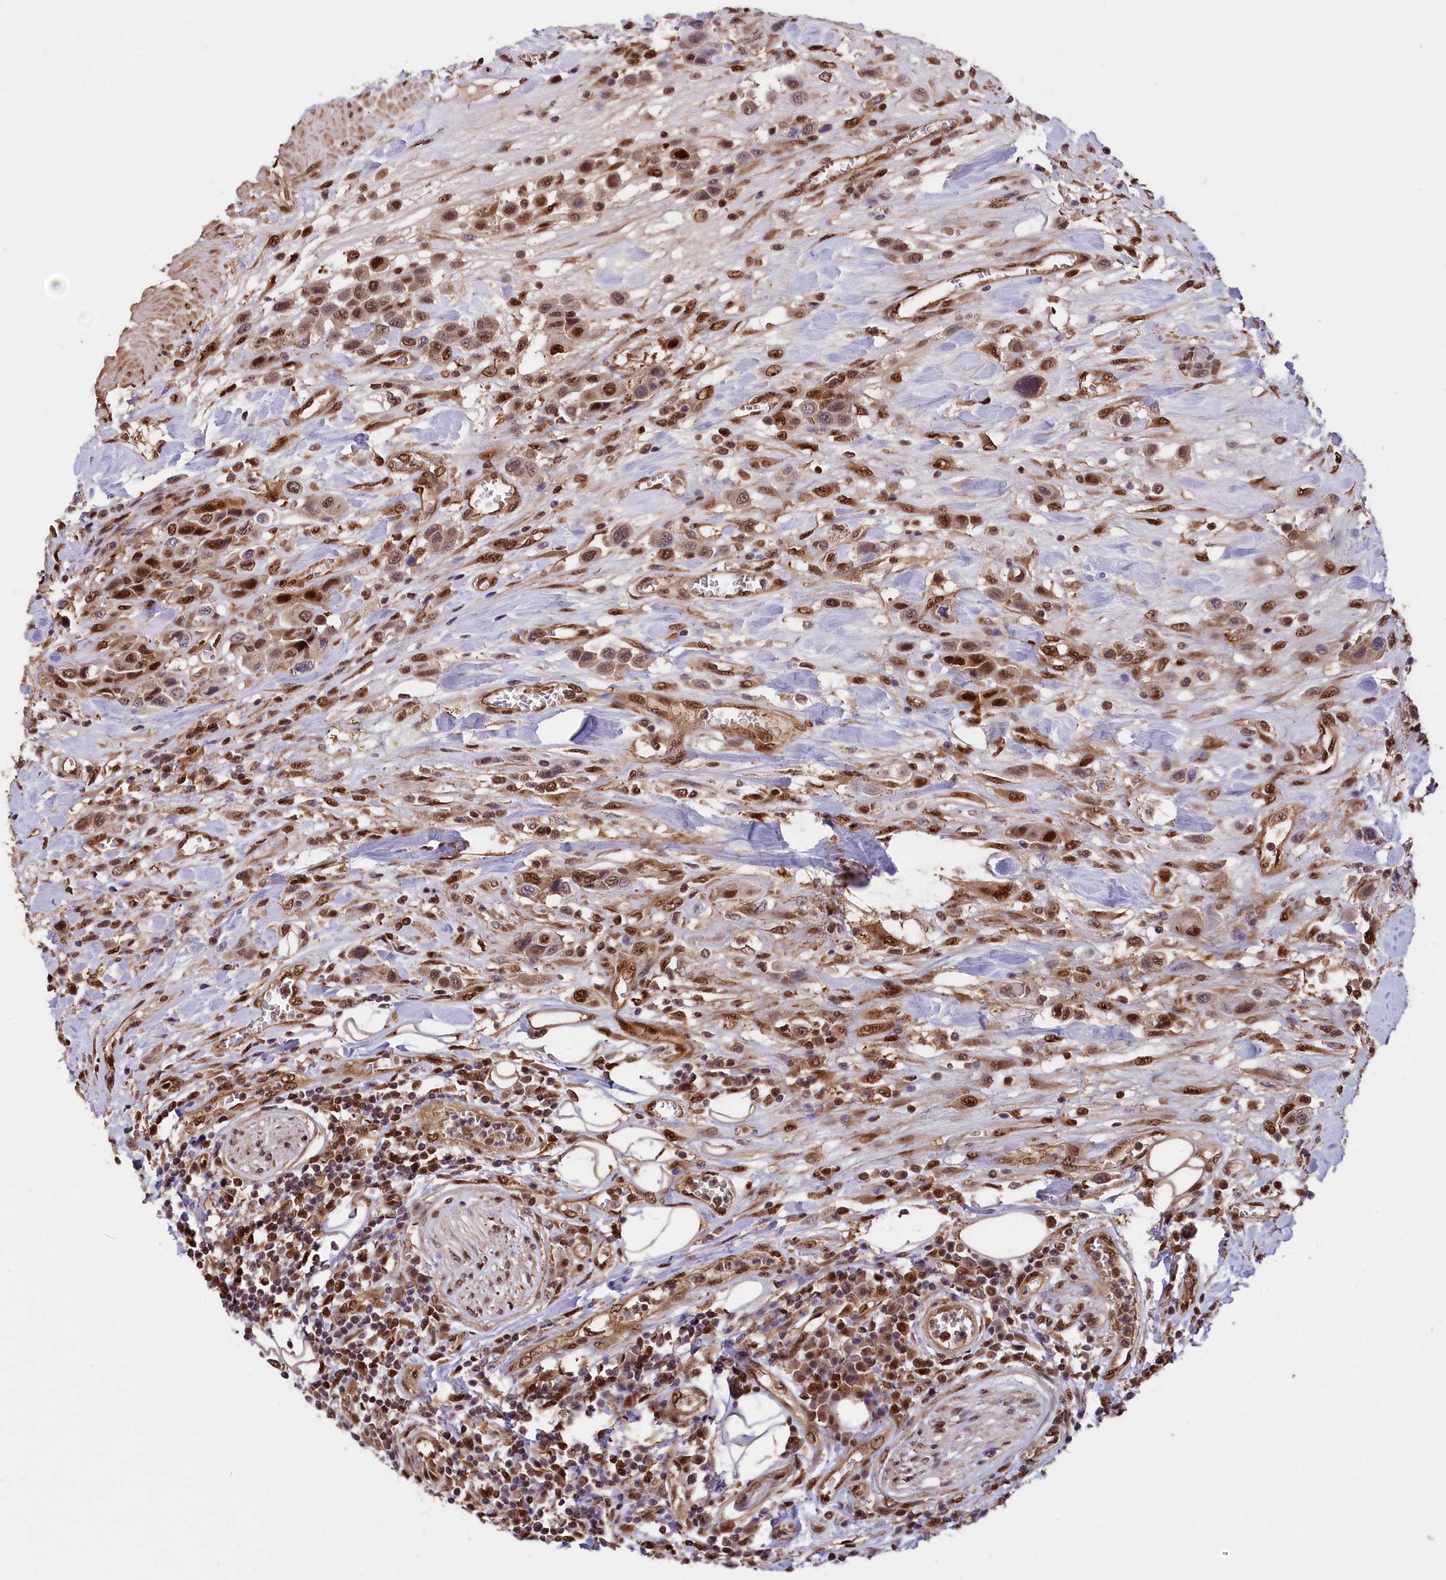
{"staining": {"intensity": "moderate", "quantity": "25%-75%", "location": "nuclear"}, "tissue": "urothelial cancer", "cell_type": "Tumor cells", "image_type": "cancer", "snomed": [{"axis": "morphology", "description": "Urothelial carcinoma, High grade"}, {"axis": "topography", "description": "Urinary bladder"}], "caption": "The photomicrograph displays a brown stain indicating the presence of a protein in the nuclear of tumor cells in urothelial cancer.", "gene": "ADRM1", "patient": {"sex": "male", "age": 50}}